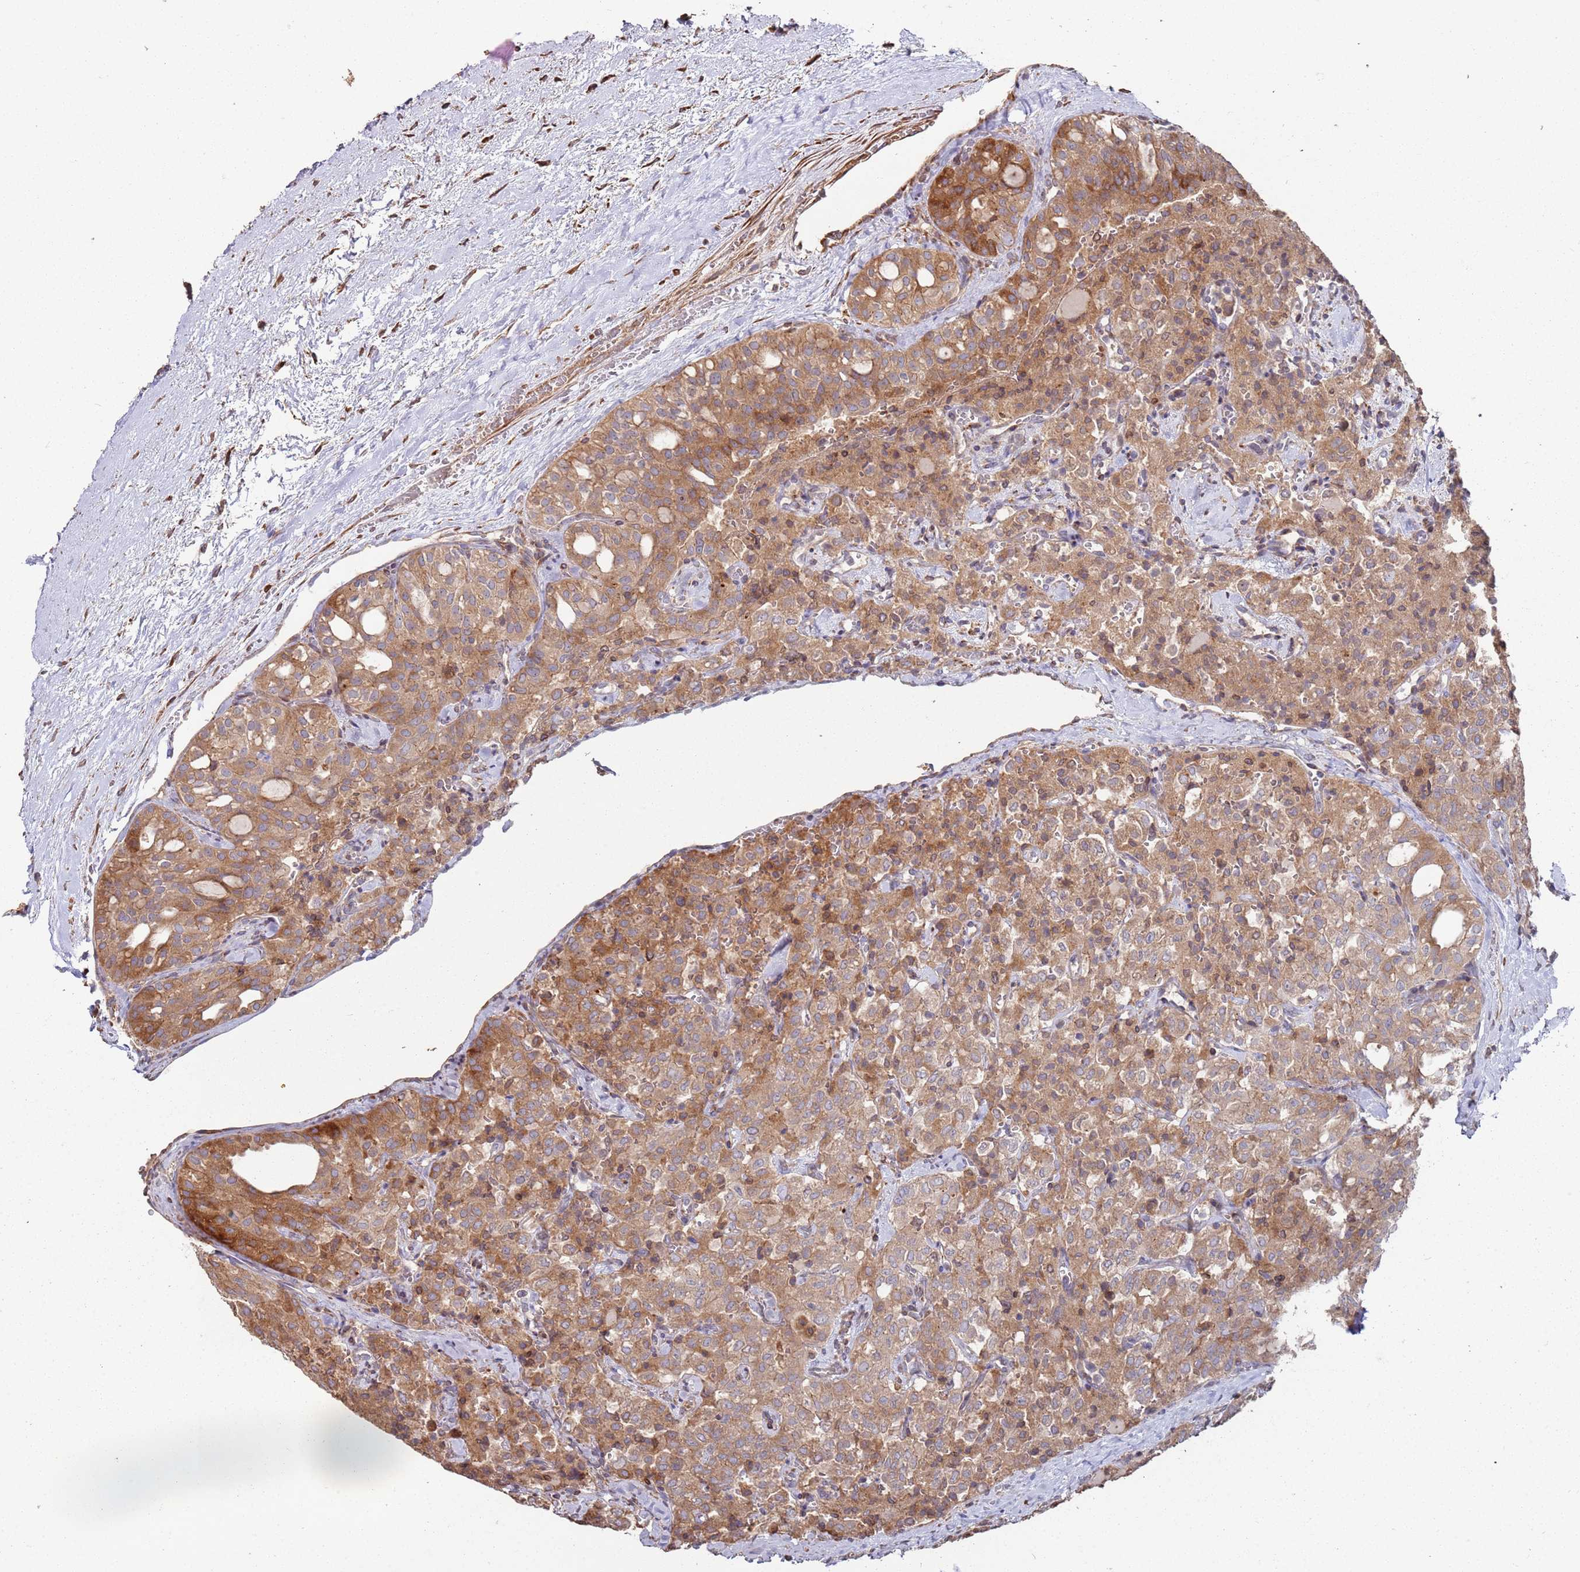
{"staining": {"intensity": "strong", "quantity": ">75%", "location": "cytoplasmic/membranous"}, "tissue": "thyroid cancer", "cell_type": "Tumor cells", "image_type": "cancer", "snomed": [{"axis": "morphology", "description": "Follicular adenoma carcinoma, NOS"}, {"axis": "topography", "description": "Thyroid gland"}], "caption": "Immunohistochemical staining of human thyroid cancer (follicular adenoma carcinoma) exhibits strong cytoplasmic/membranous protein staining in approximately >75% of tumor cells.", "gene": "LACC1", "patient": {"sex": "male", "age": 75}}